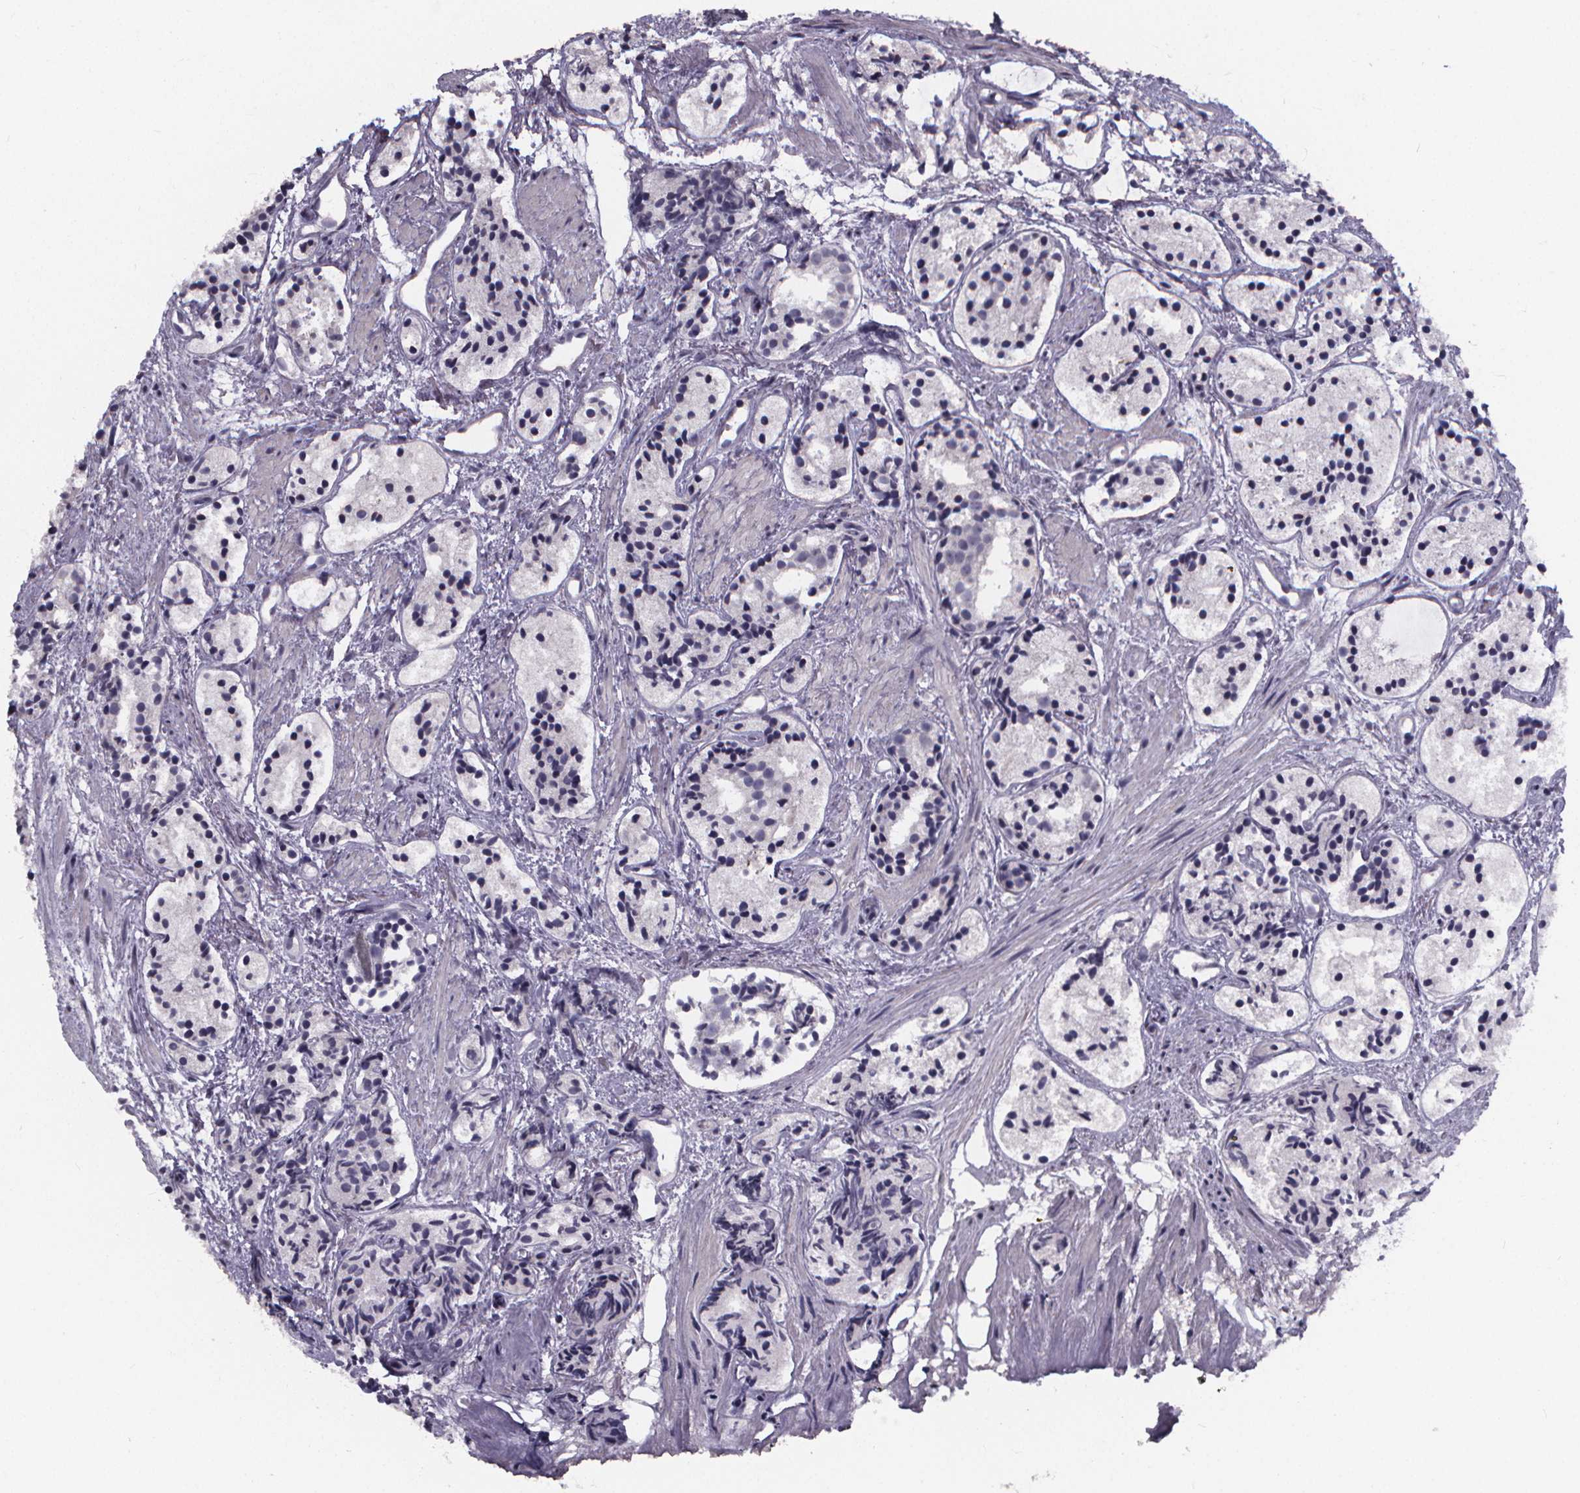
{"staining": {"intensity": "negative", "quantity": "none", "location": "none"}, "tissue": "prostate cancer", "cell_type": "Tumor cells", "image_type": "cancer", "snomed": [{"axis": "morphology", "description": "Adenocarcinoma, High grade"}, {"axis": "topography", "description": "Prostate"}], "caption": "Immunohistochemistry (IHC) of prostate cancer displays no staining in tumor cells. Nuclei are stained in blue.", "gene": "AGT", "patient": {"sex": "male", "age": 85}}